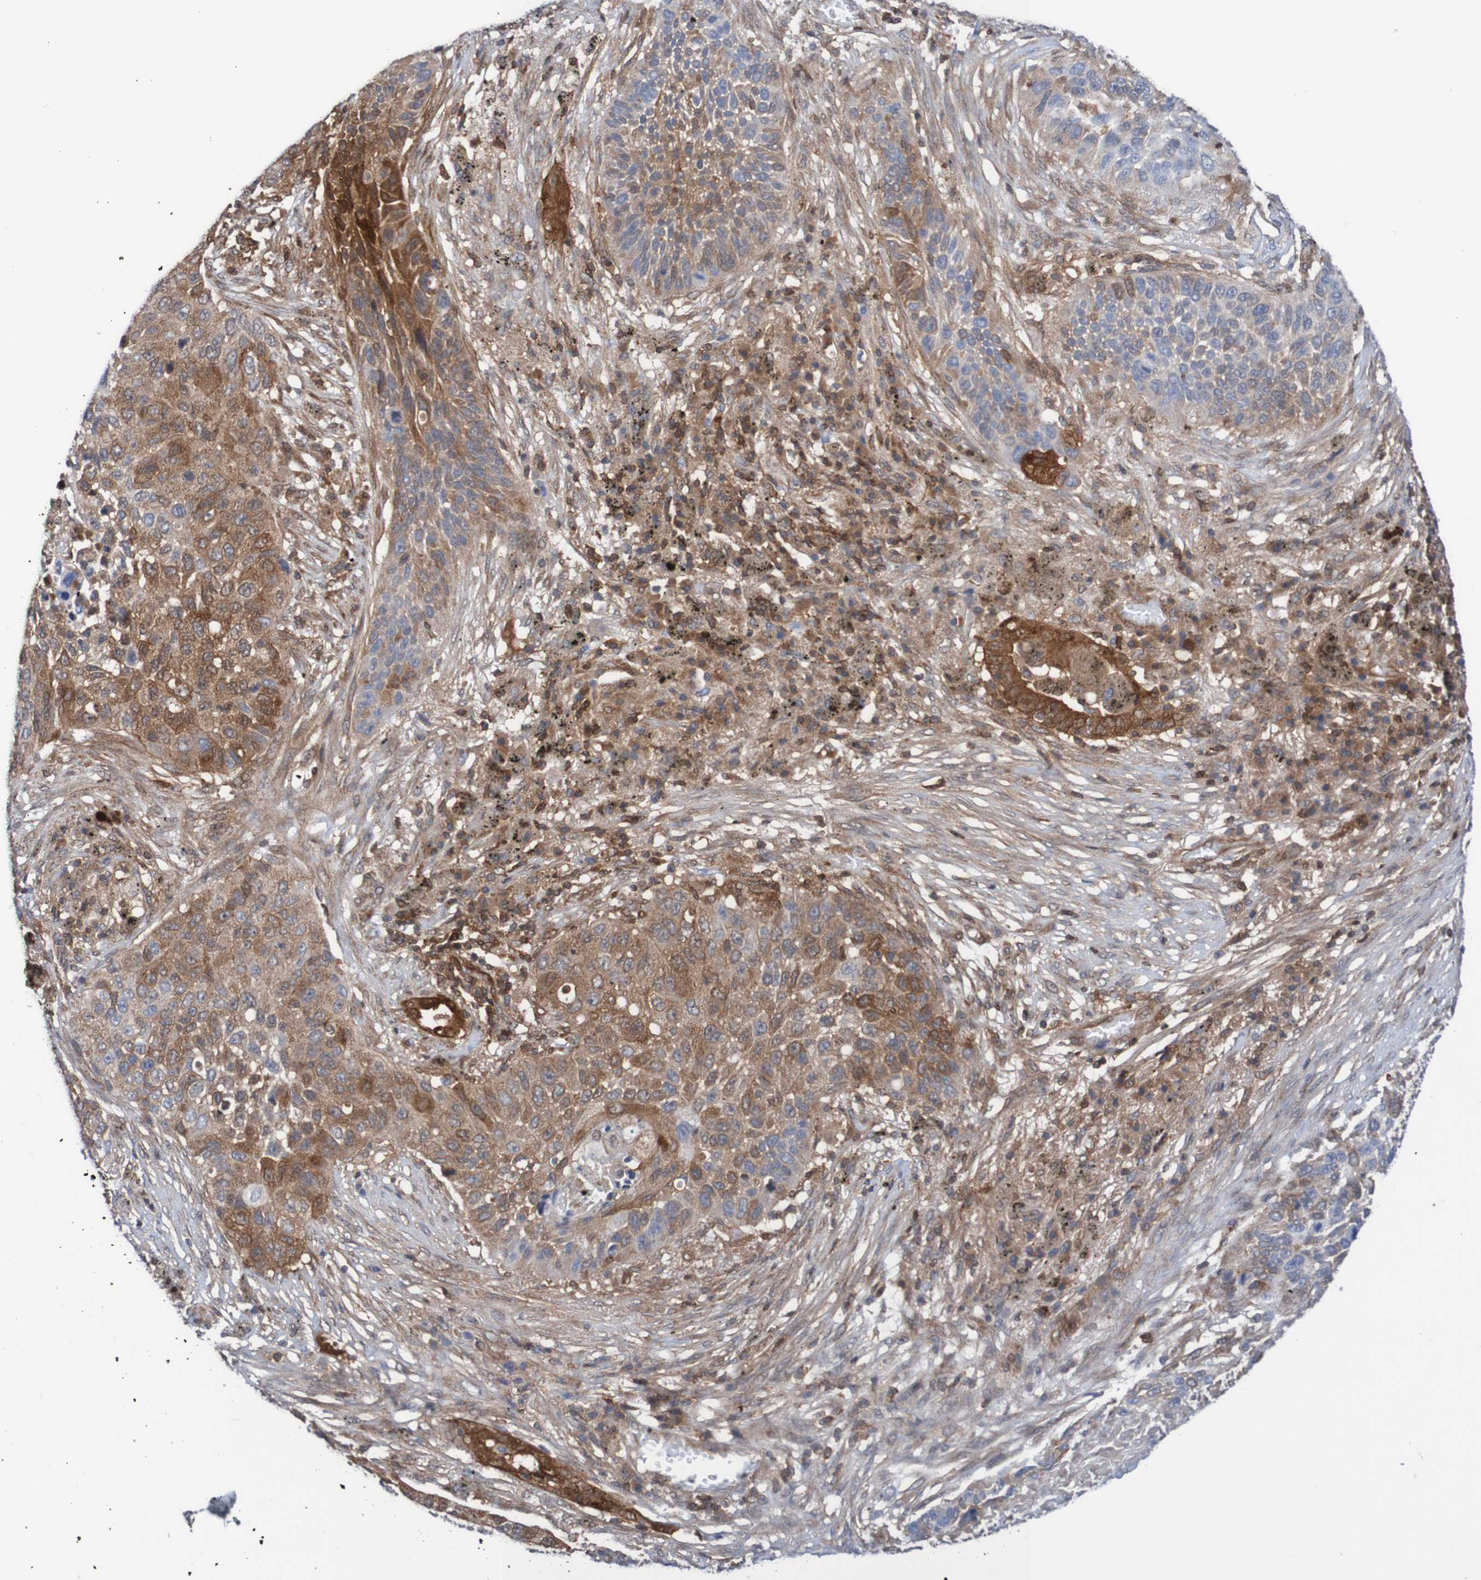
{"staining": {"intensity": "moderate", "quantity": ">75%", "location": "cytoplasmic/membranous"}, "tissue": "lung cancer", "cell_type": "Tumor cells", "image_type": "cancer", "snomed": [{"axis": "morphology", "description": "Squamous cell carcinoma, NOS"}, {"axis": "topography", "description": "Lung"}], "caption": "Immunohistochemistry (IHC) image of human squamous cell carcinoma (lung) stained for a protein (brown), which demonstrates medium levels of moderate cytoplasmic/membranous expression in about >75% of tumor cells.", "gene": "RIGI", "patient": {"sex": "male", "age": 57}}